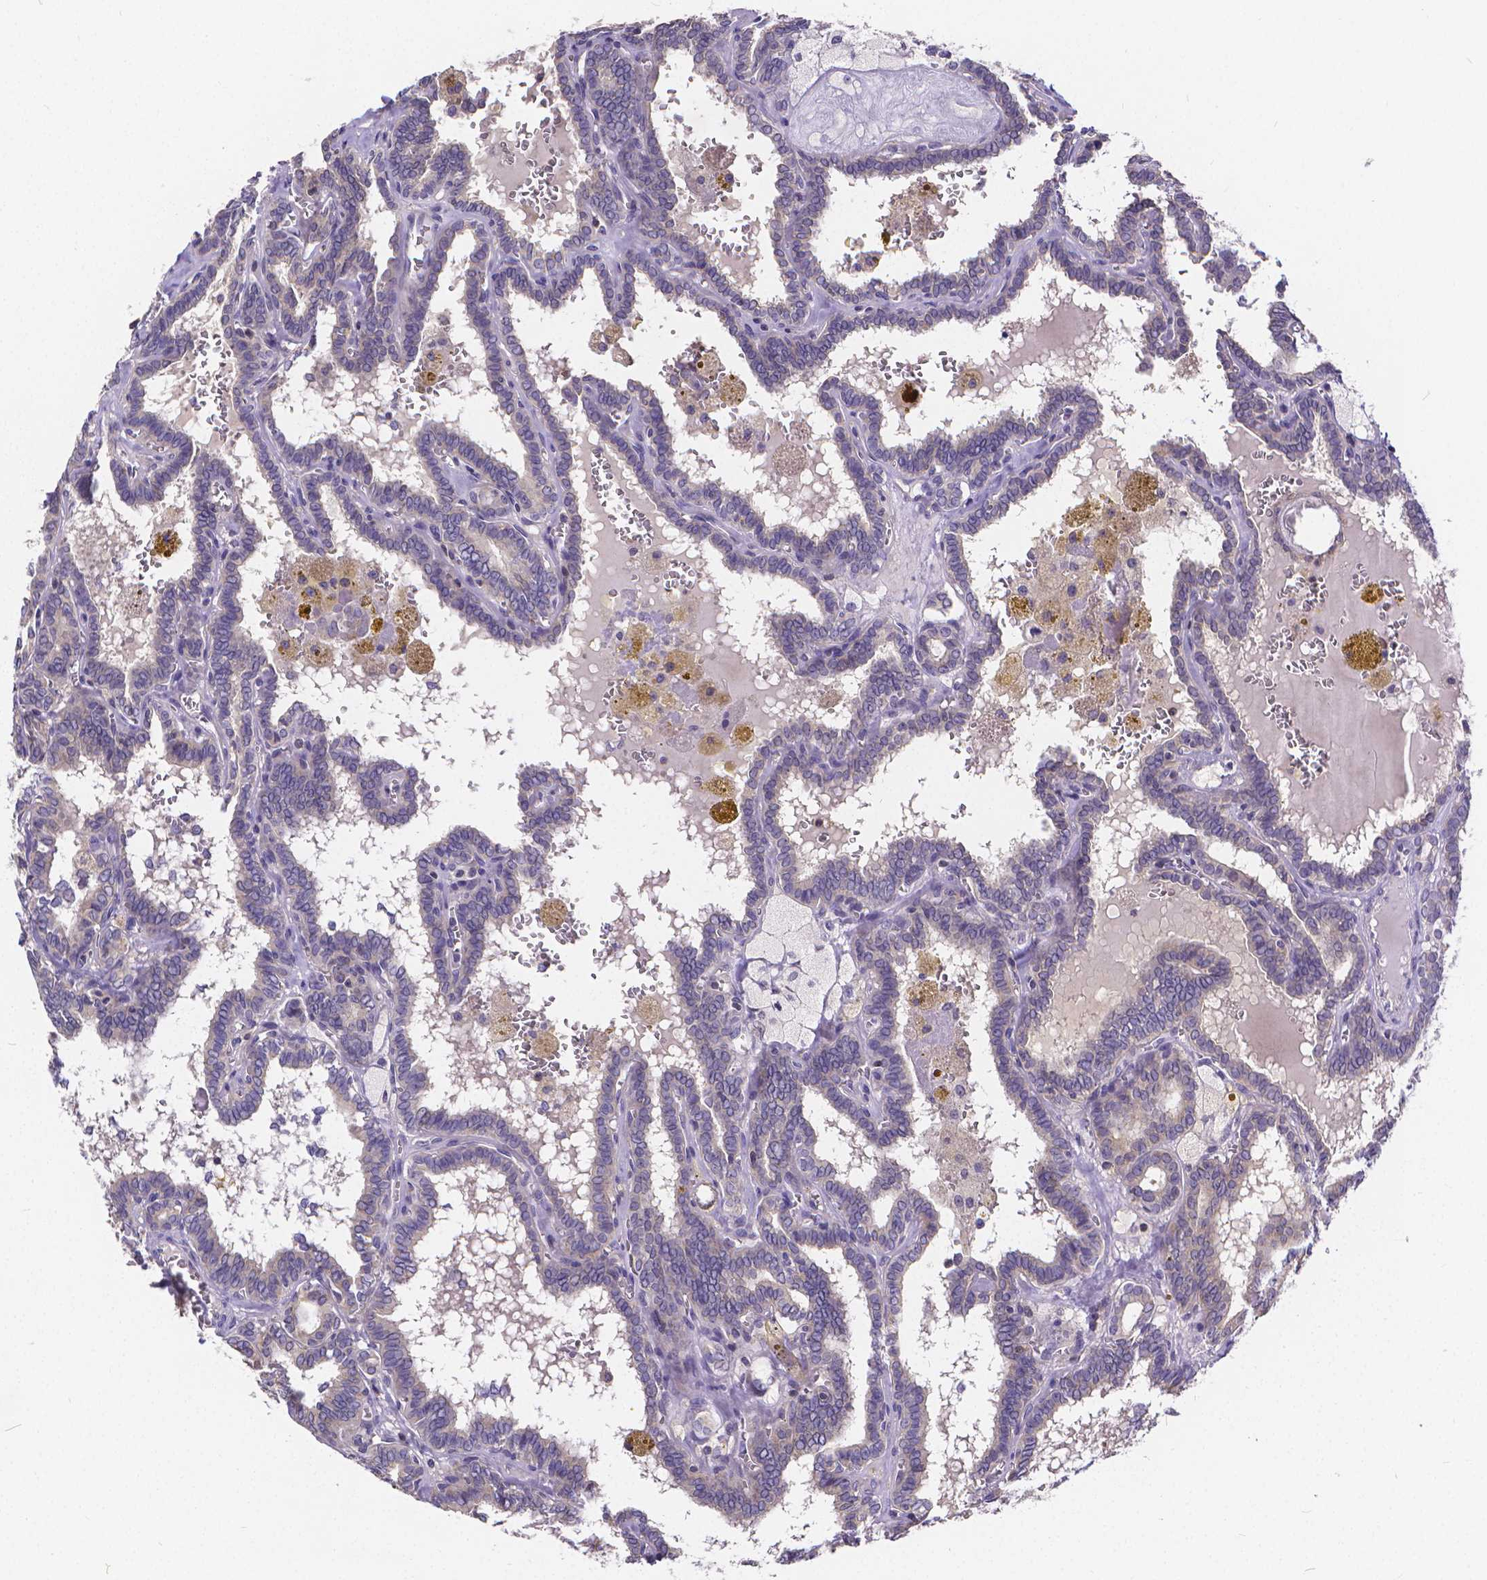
{"staining": {"intensity": "negative", "quantity": "none", "location": "none"}, "tissue": "thyroid cancer", "cell_type": "Tumor cells", "image_type": "cancer", "snomed": [{"axis": "morphology", "description": "Papillary adenocarcinoma, NOS"}, {"axis": "topography", "description": "Thyroid gland"}], "caption": "Photomicrograph shows no protein staining in tumor cells of papillary adenocarcinoma (thyroid) tissue.", "gene": "GLRB", "patient": {"sex": "female", "age": 39}}